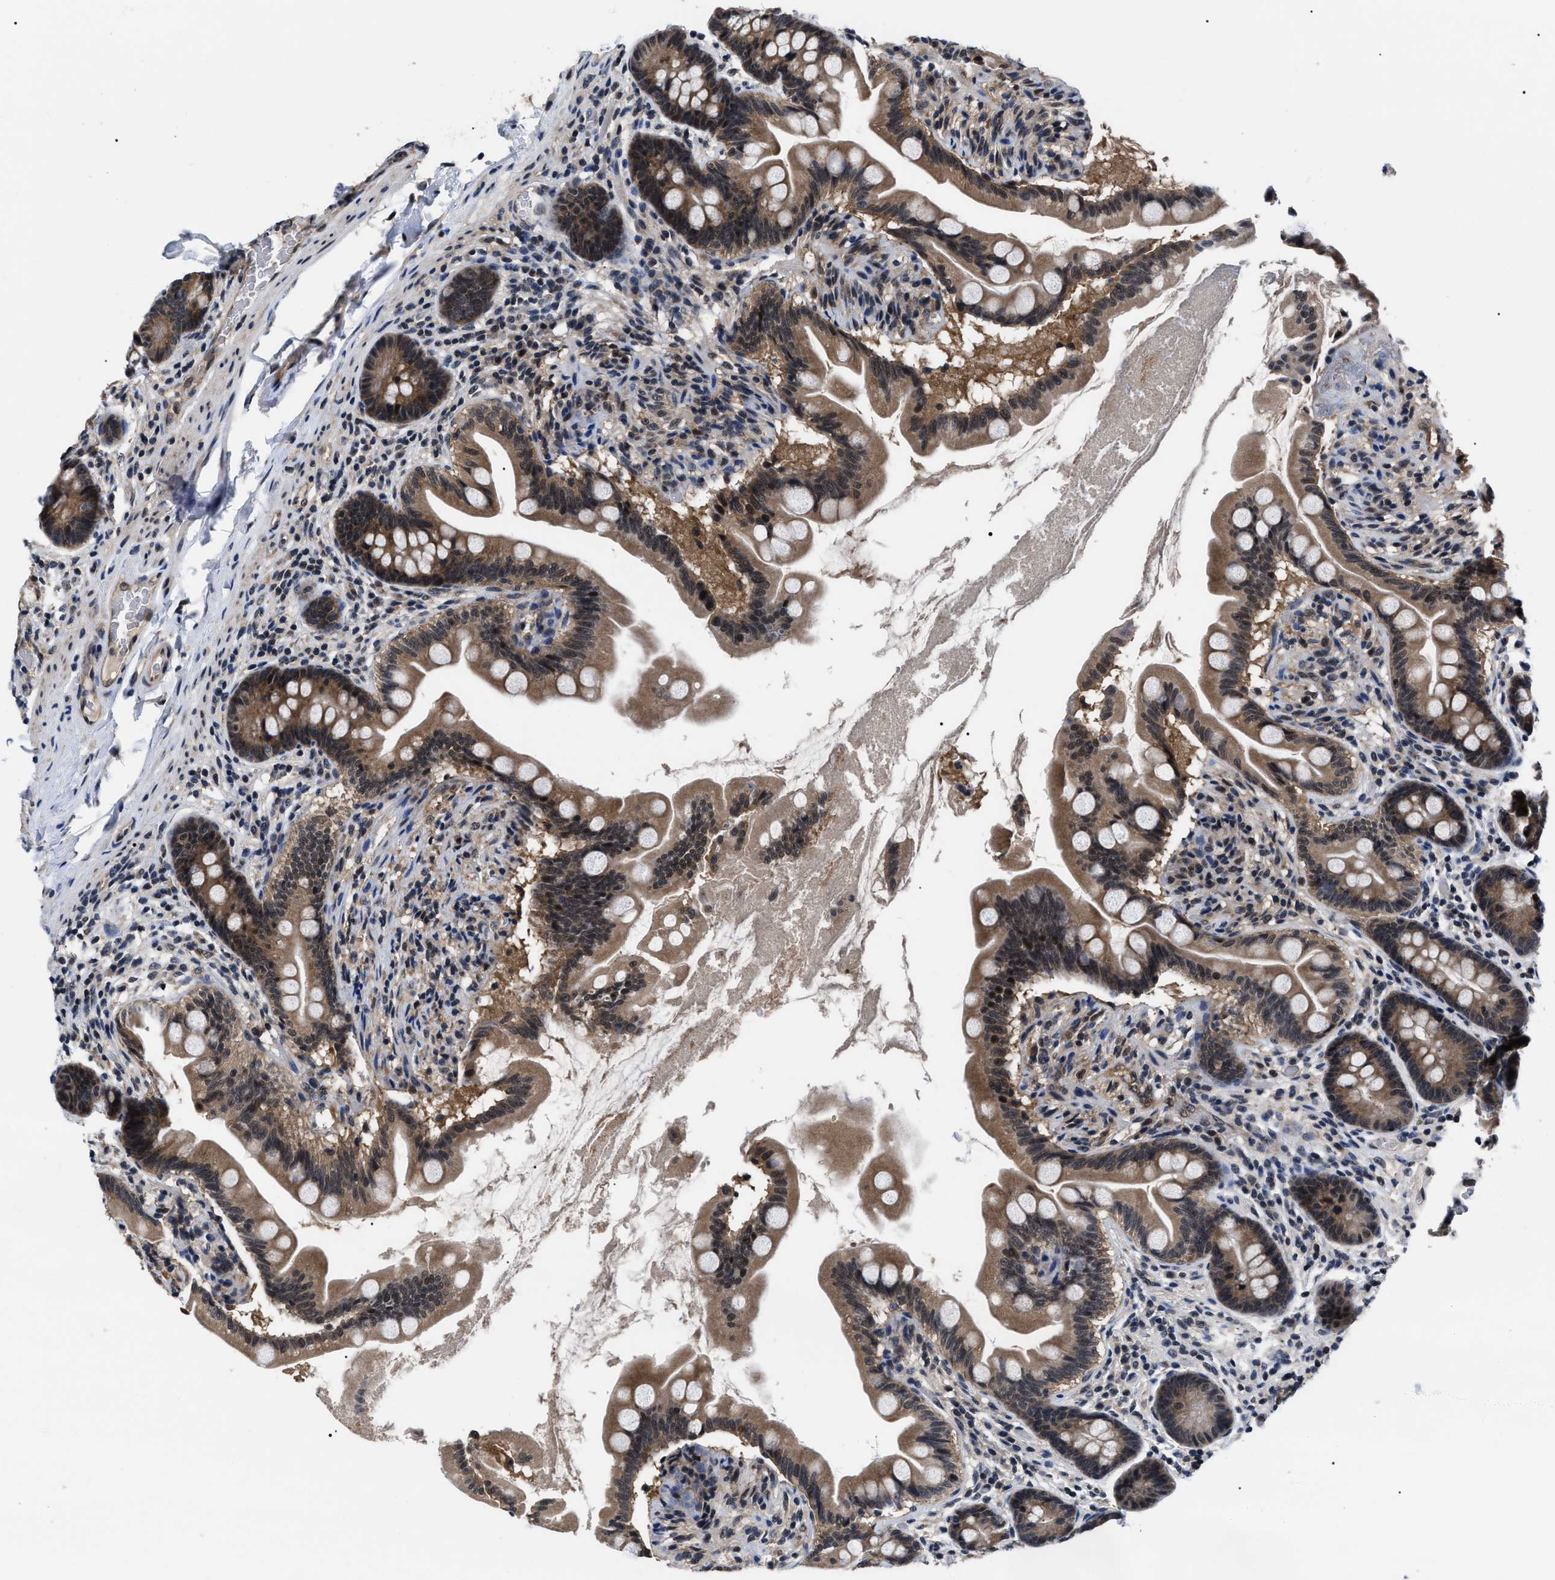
{"staining": {"intensity": "moderate", "quantity": ">75%", "location": "cytoplasmic/membranous,nuclear"}, "tissue": "small intestine", "cell_type": "Glandular cells", "image_type": "normal", "snomed": [{"axis": "morphology", "description": "Normal tissue, NOS"}, {"axis": "topography", "description": "Small intestine"}], "caption": "Benign small intestine demonstrates moderate cytoplasmic/membranous,nuclear expression in about >75% of glandular cells (DAB (3,3'-diaminobenzidine) IHC with brightfield microscopy, high magnification)..", "gene": "CSNK2A1", "patient": {"sex": "female", "age": 56}}